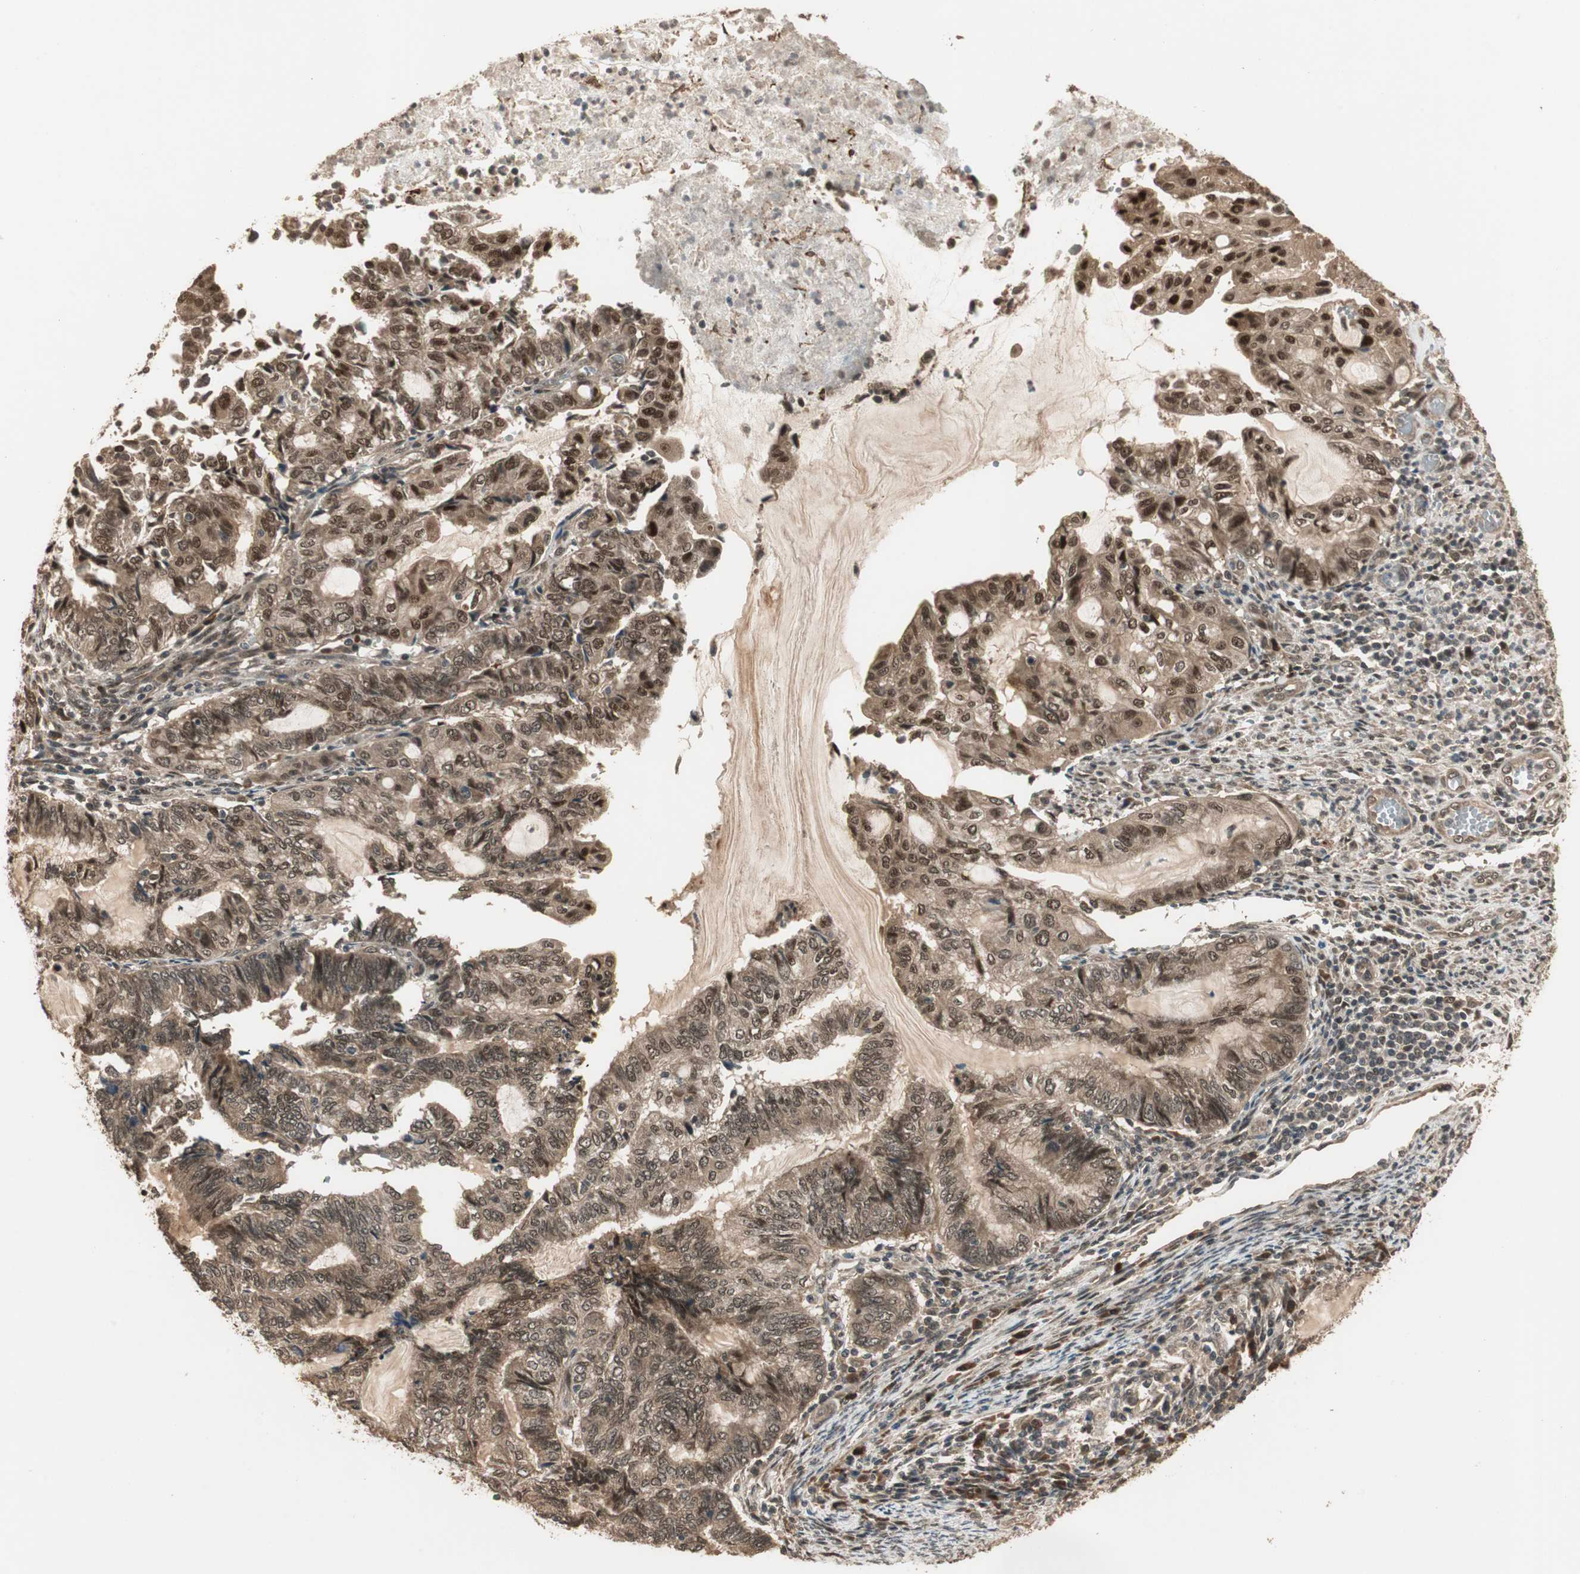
{"staining": {"intensity": "strong", "quantity": ">75%", "location": "cytoplasmic/membranous,nuclear"}, "tissue": "endometrial cancer", "cell_type": "Tumor cells", "image_type": "cancer", "snomed": [{"axis": "morphology", "description": "Adenocarcinoma, NOS"}, {"axis": "topography", "description": "Uterus"}, {"axis": "topography", "description": "Endometrium"}], "caption": "Brown immunohistochemical staining in human endometrial cancer shows strong cytoplasmic/membranous and nuclear positivity in approximately >75% of tumor cells.", "gene": "ZSCAN31", "patient": {"sex": "female", "age": 70}}